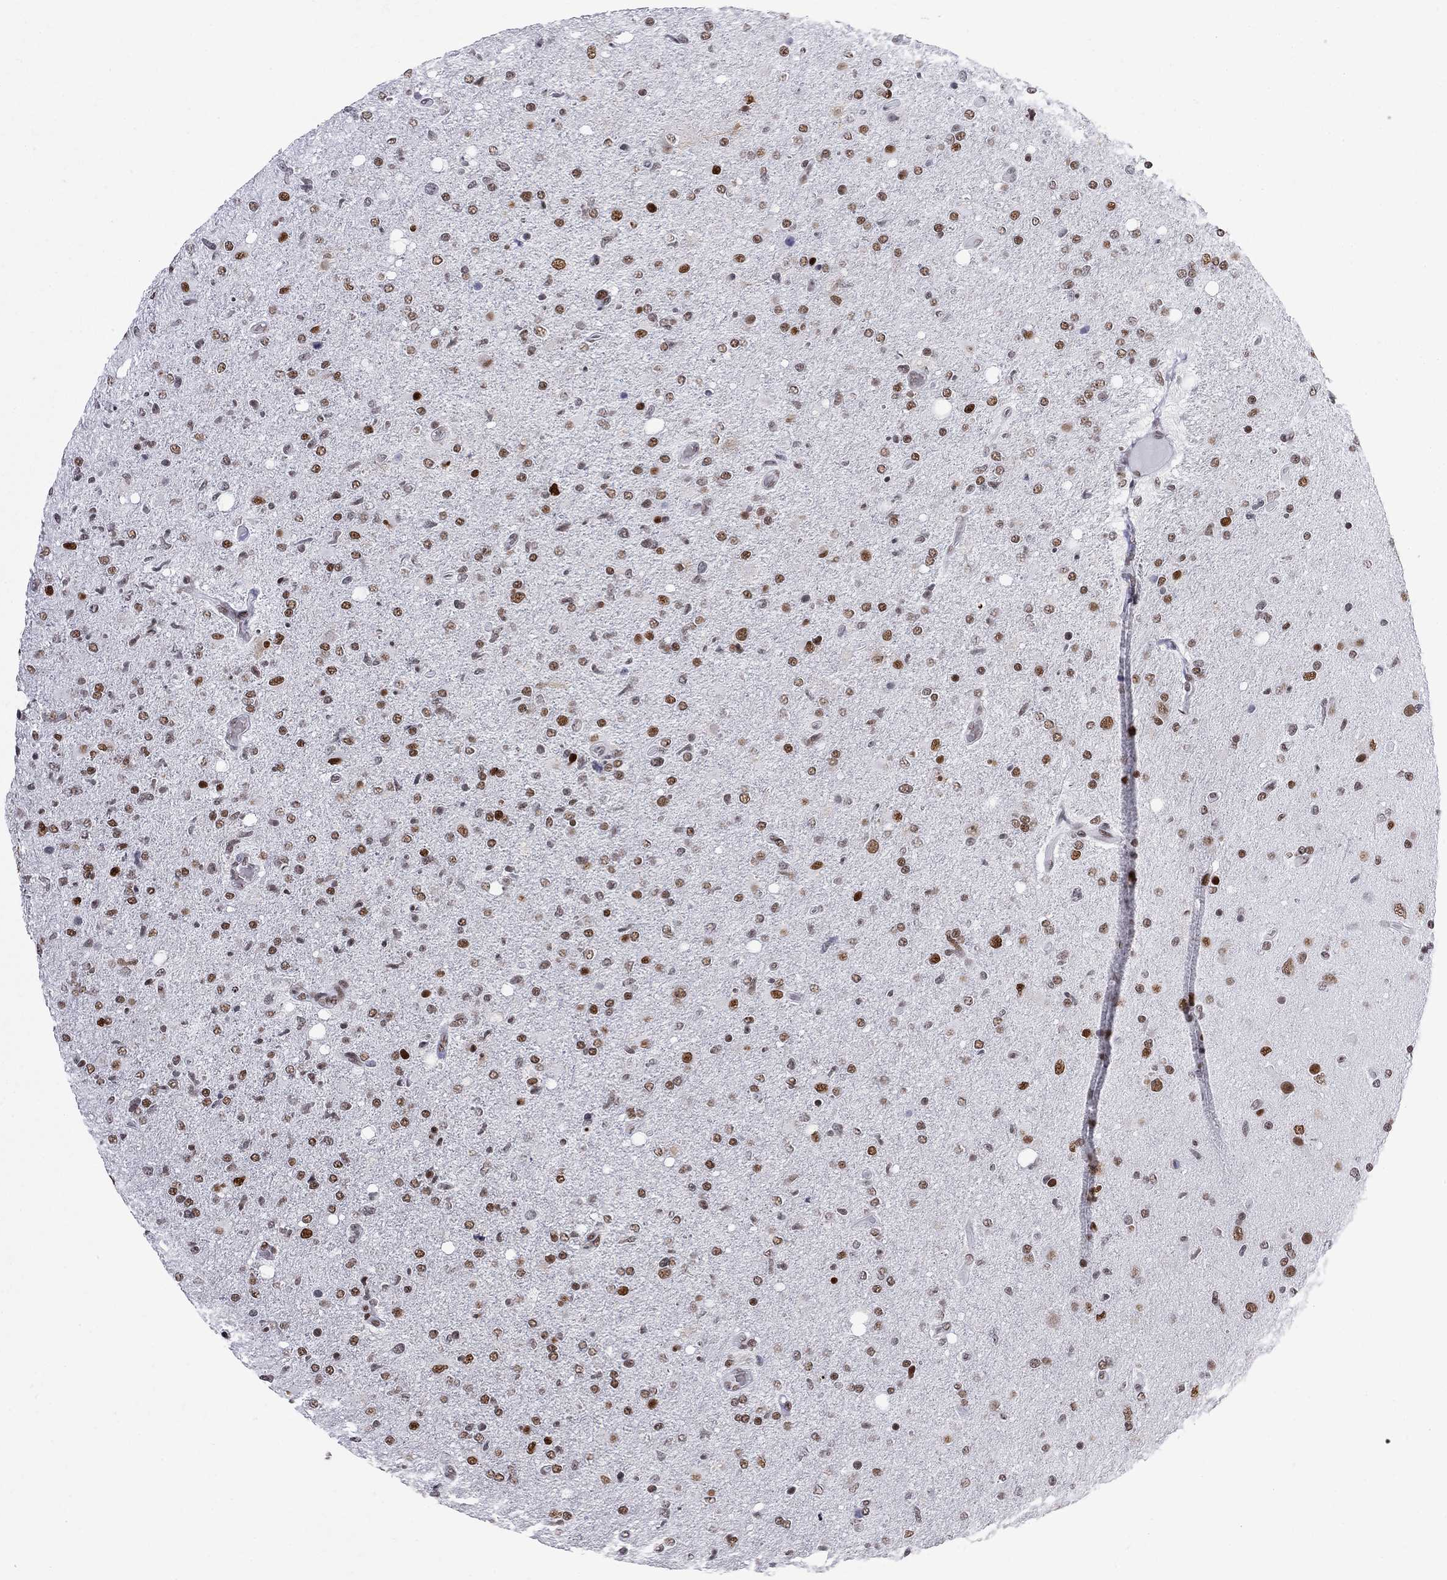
{"staining": {"intensity": "strong", "quantity": "25%-75%", "location": "nuclear"}, "tissue": "glioma", "cell_type": "Tumor cells", "image_type": "cancer", "snomed": [{"axis": "morphology", "description": "Glioma, malignant, High grade"}, {"axis": "topography", "description": "Cerebral cortex"}], "caption": "A brown stain highlights strong nuclear staining of a protein in human glioma tumor cells. Nuclei are stained in blue.", "gene": "ZBTB47", "patient": {"sex": "male", "age": 70}}